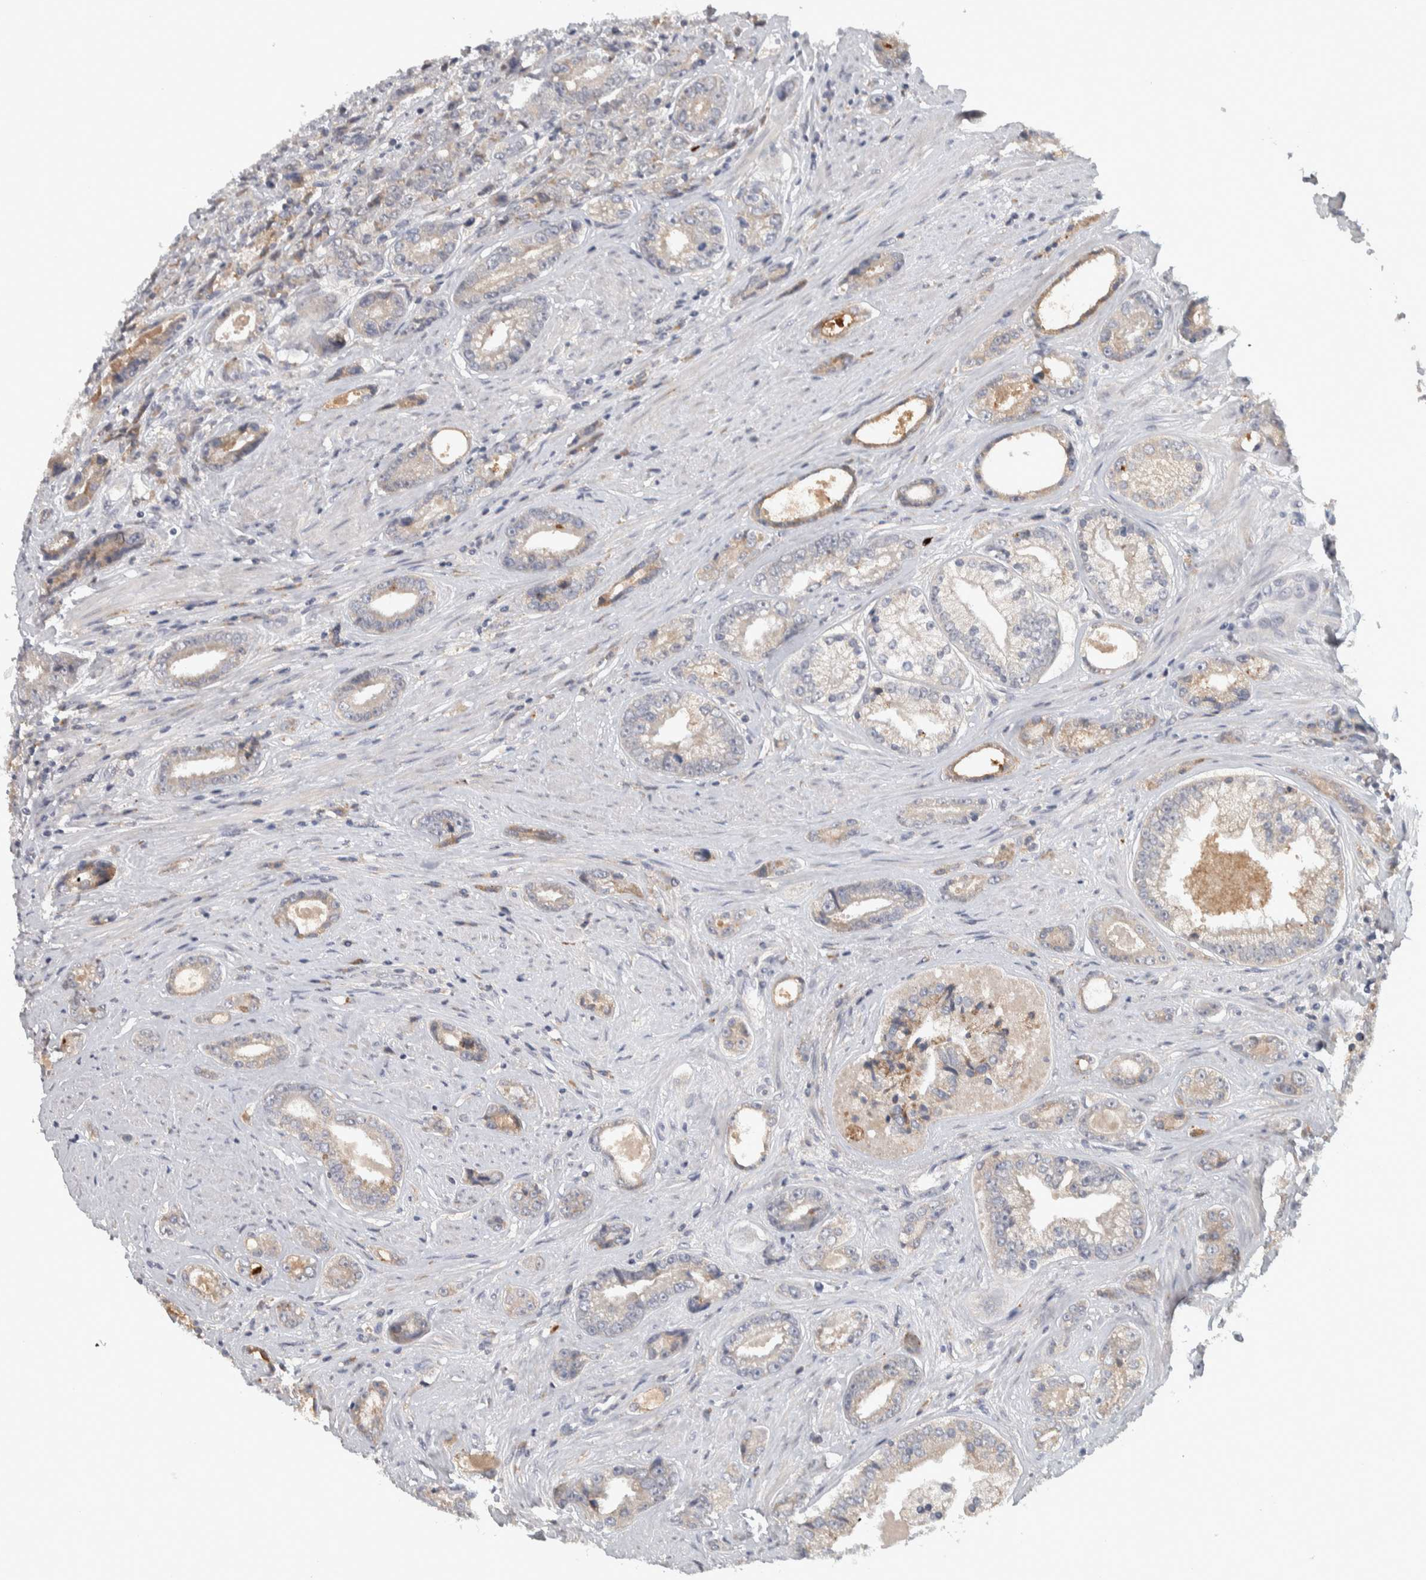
{"staining": {"intensity": "negative", "quantity": "none", "location": "none"}, "tissue": "prostate cancer", "cell_type": "Tumor cells", "image_type": "cancer", "snomed": [{"axis": "morphology", "description": "Adenocarcinoma, High grade"}, {"axis": "topography", "description": "Prostate"}], "caption": "The histopathology image shows no staining of tumor cells in adenocarcinoma (high-grade) (prostate).", "gene": "ADPRM", "patient": {"sex": "male", "age": 61}}